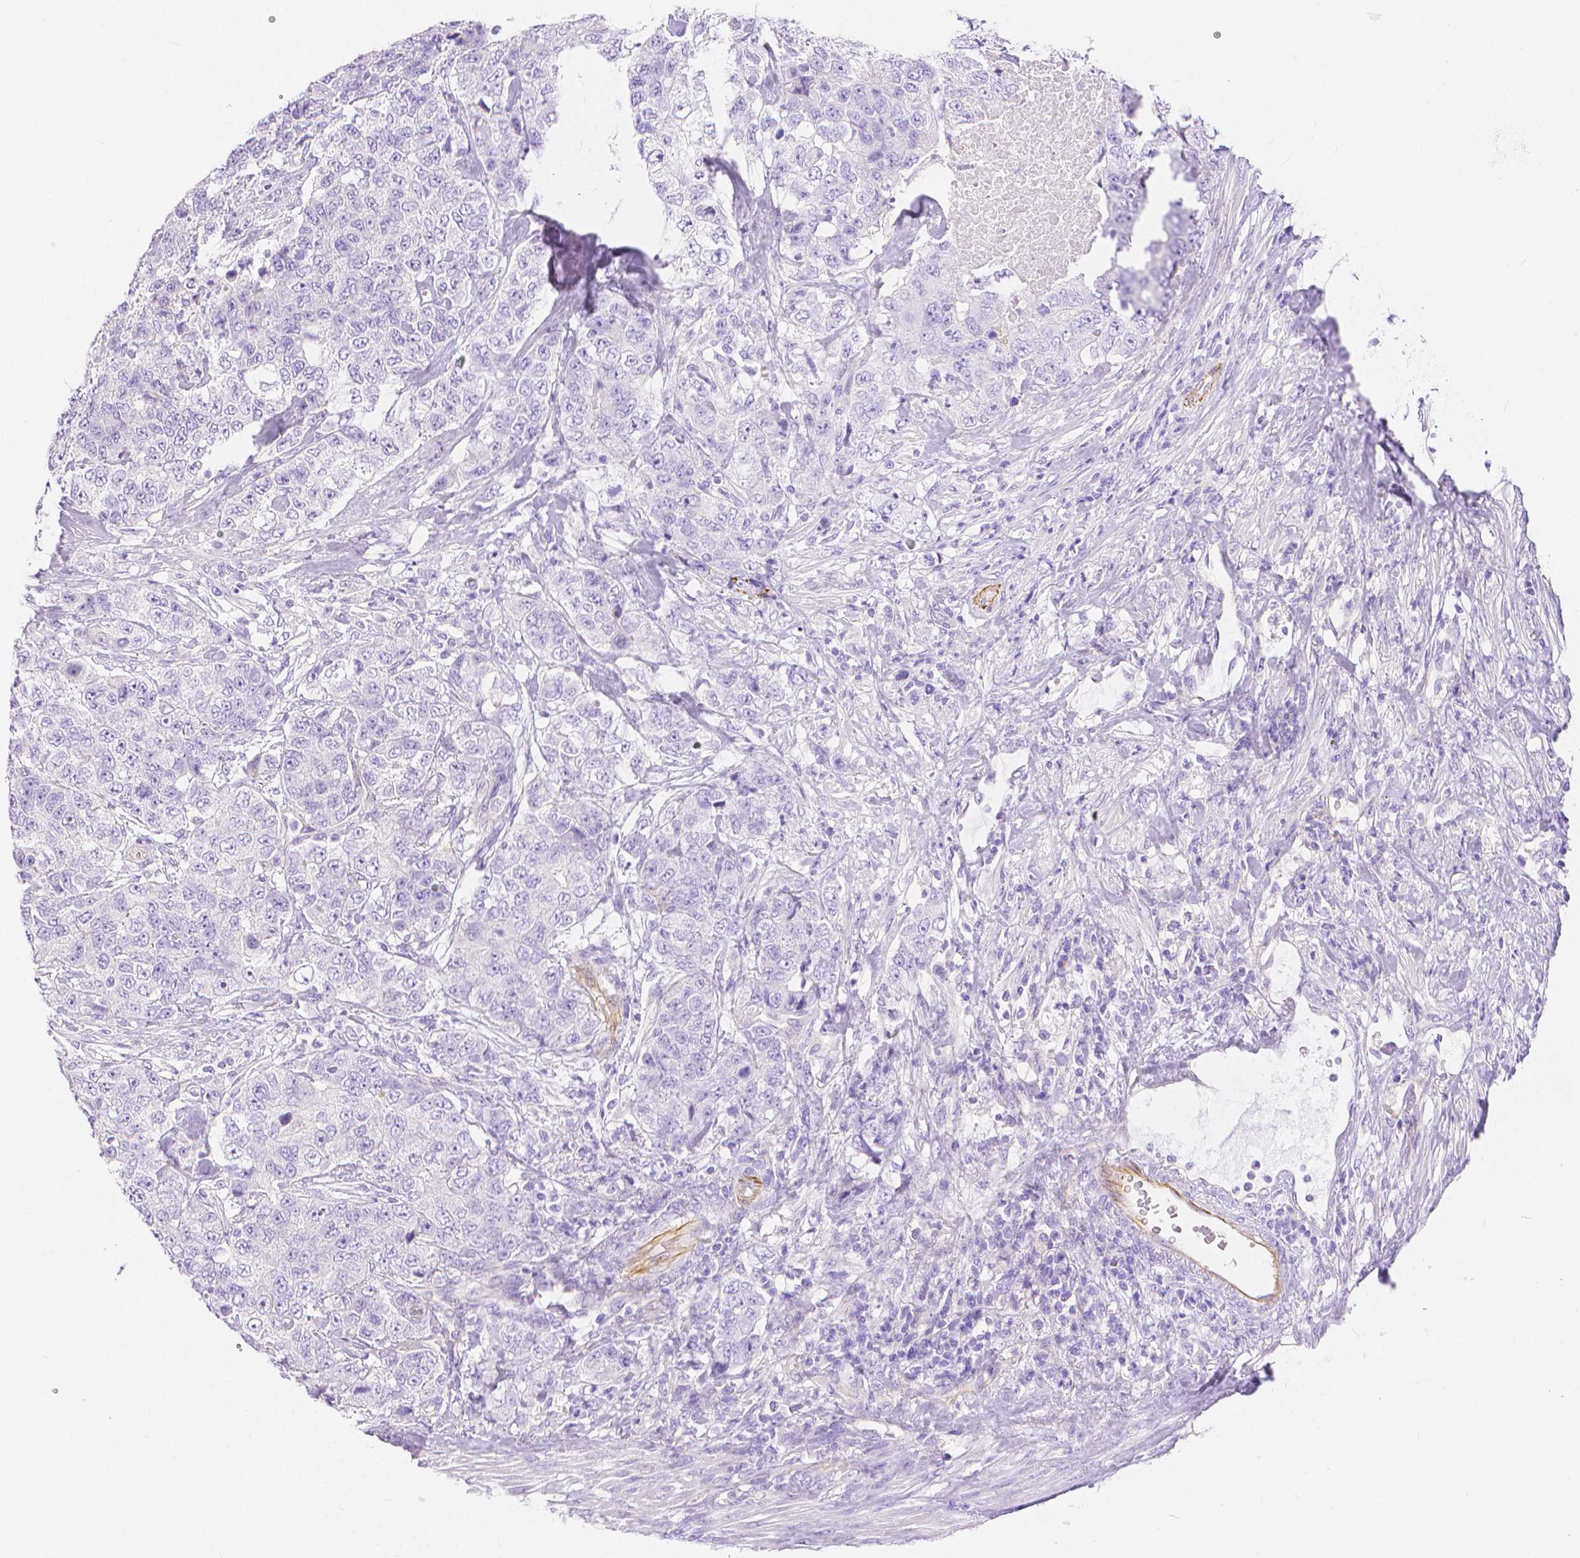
{"staining": {"intensity": "negative", "quantity": "none", "location": "none"}, "tissue": "urothelial cancer", "cell_type": "Tumor cells", "image_type": "cancer", "snomed": [{"axis": "morphology", "description": "Urothelial carcinoma, High grade"}, {"axis": "topography", "description": "Urinary bladder"}], "caption": "High power microscopy micrograph of an immunohistochemistry (IHC) micrograph of high-grade urothelial carcinoma, revealing no significant expression in tumor cells.", "gene": "SLC27A5", "patient": {"sex": "female", "age": 78}}